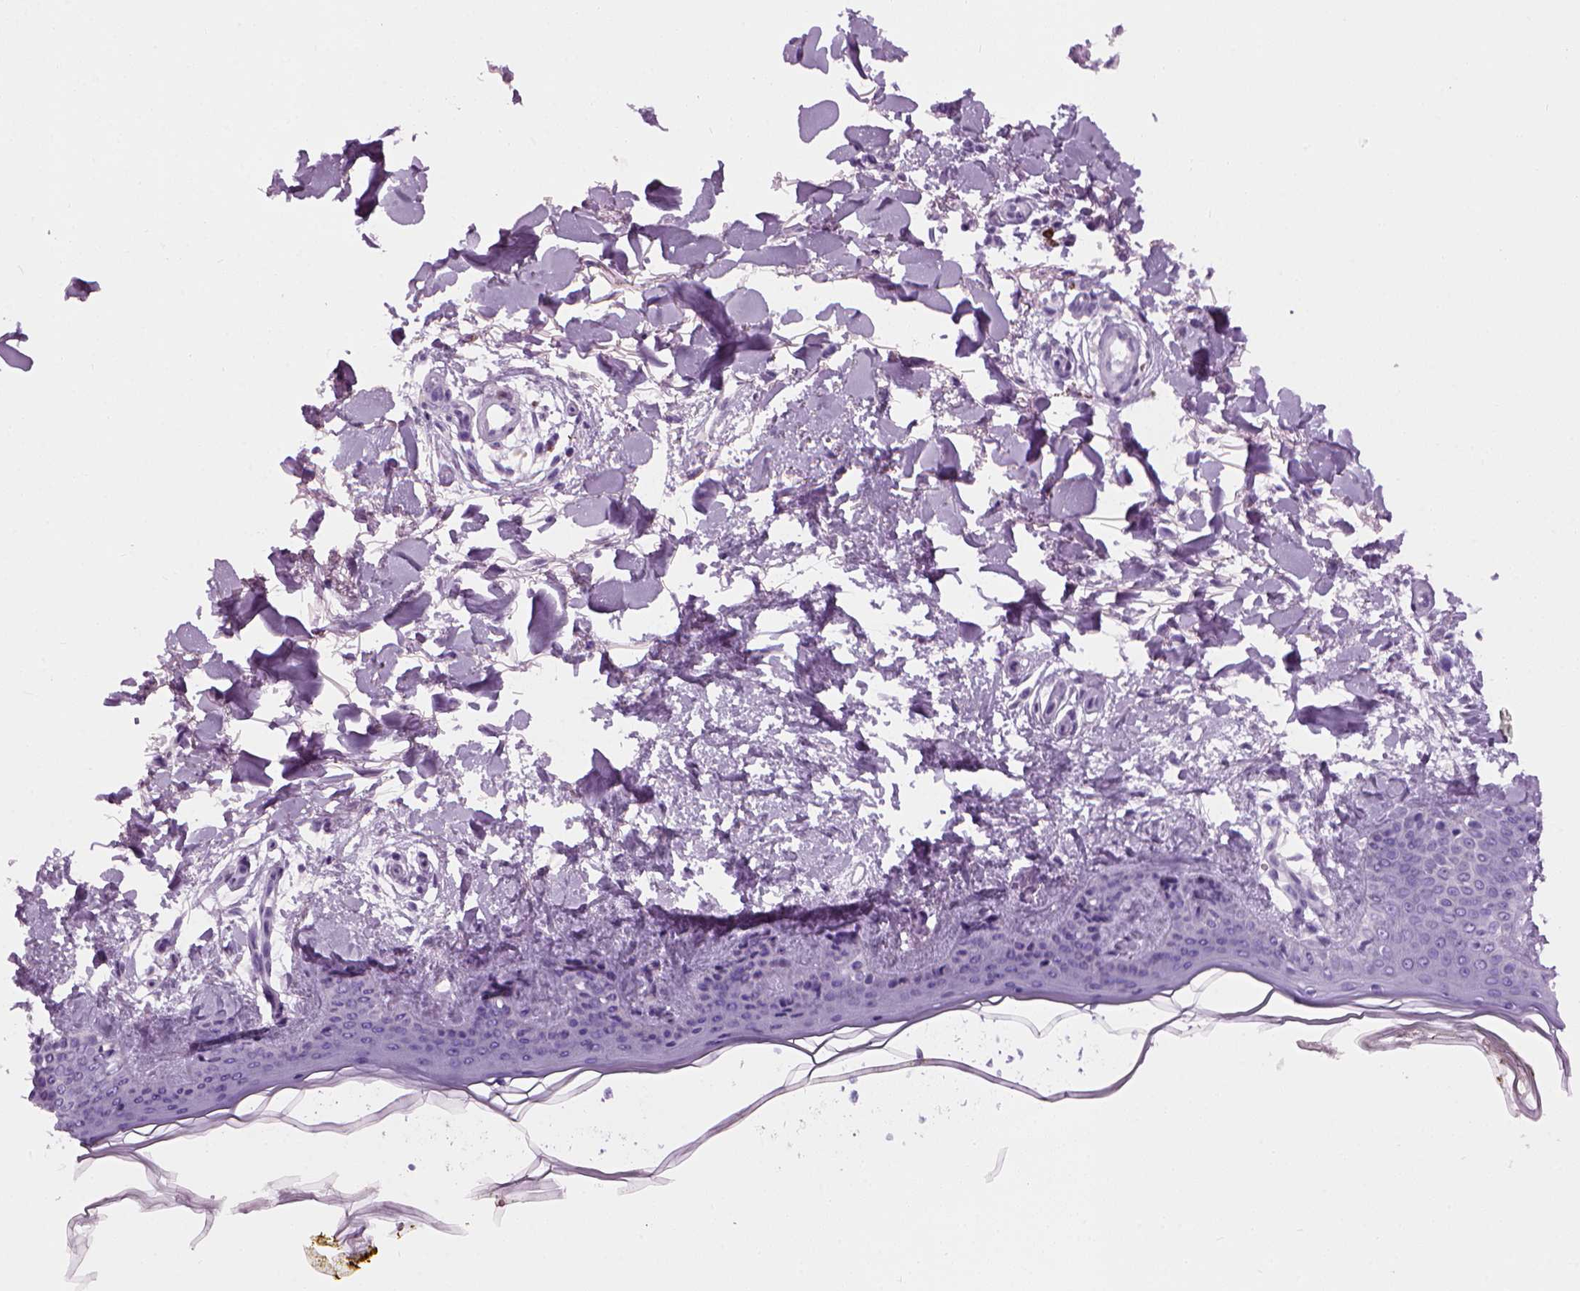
{"staining": {"intensity": "negative", "quantity": "none", "location": "none"}, "tissue": "skin", "cell_type": "Fibroblasts", "image_type": "normal", "snomed": [{"axis": "morphology", "description": "Normal tissue, NOS"}, {"axis": "topography", "description": "Skin"}], "caption": "Immunohistochemistry of normal skin exhibits no staining in fibroblasts. (IHC, brightfield microscopy, high magnification).", "gene": "MZB1", "patient": {"sex": "female", "age": 34}}